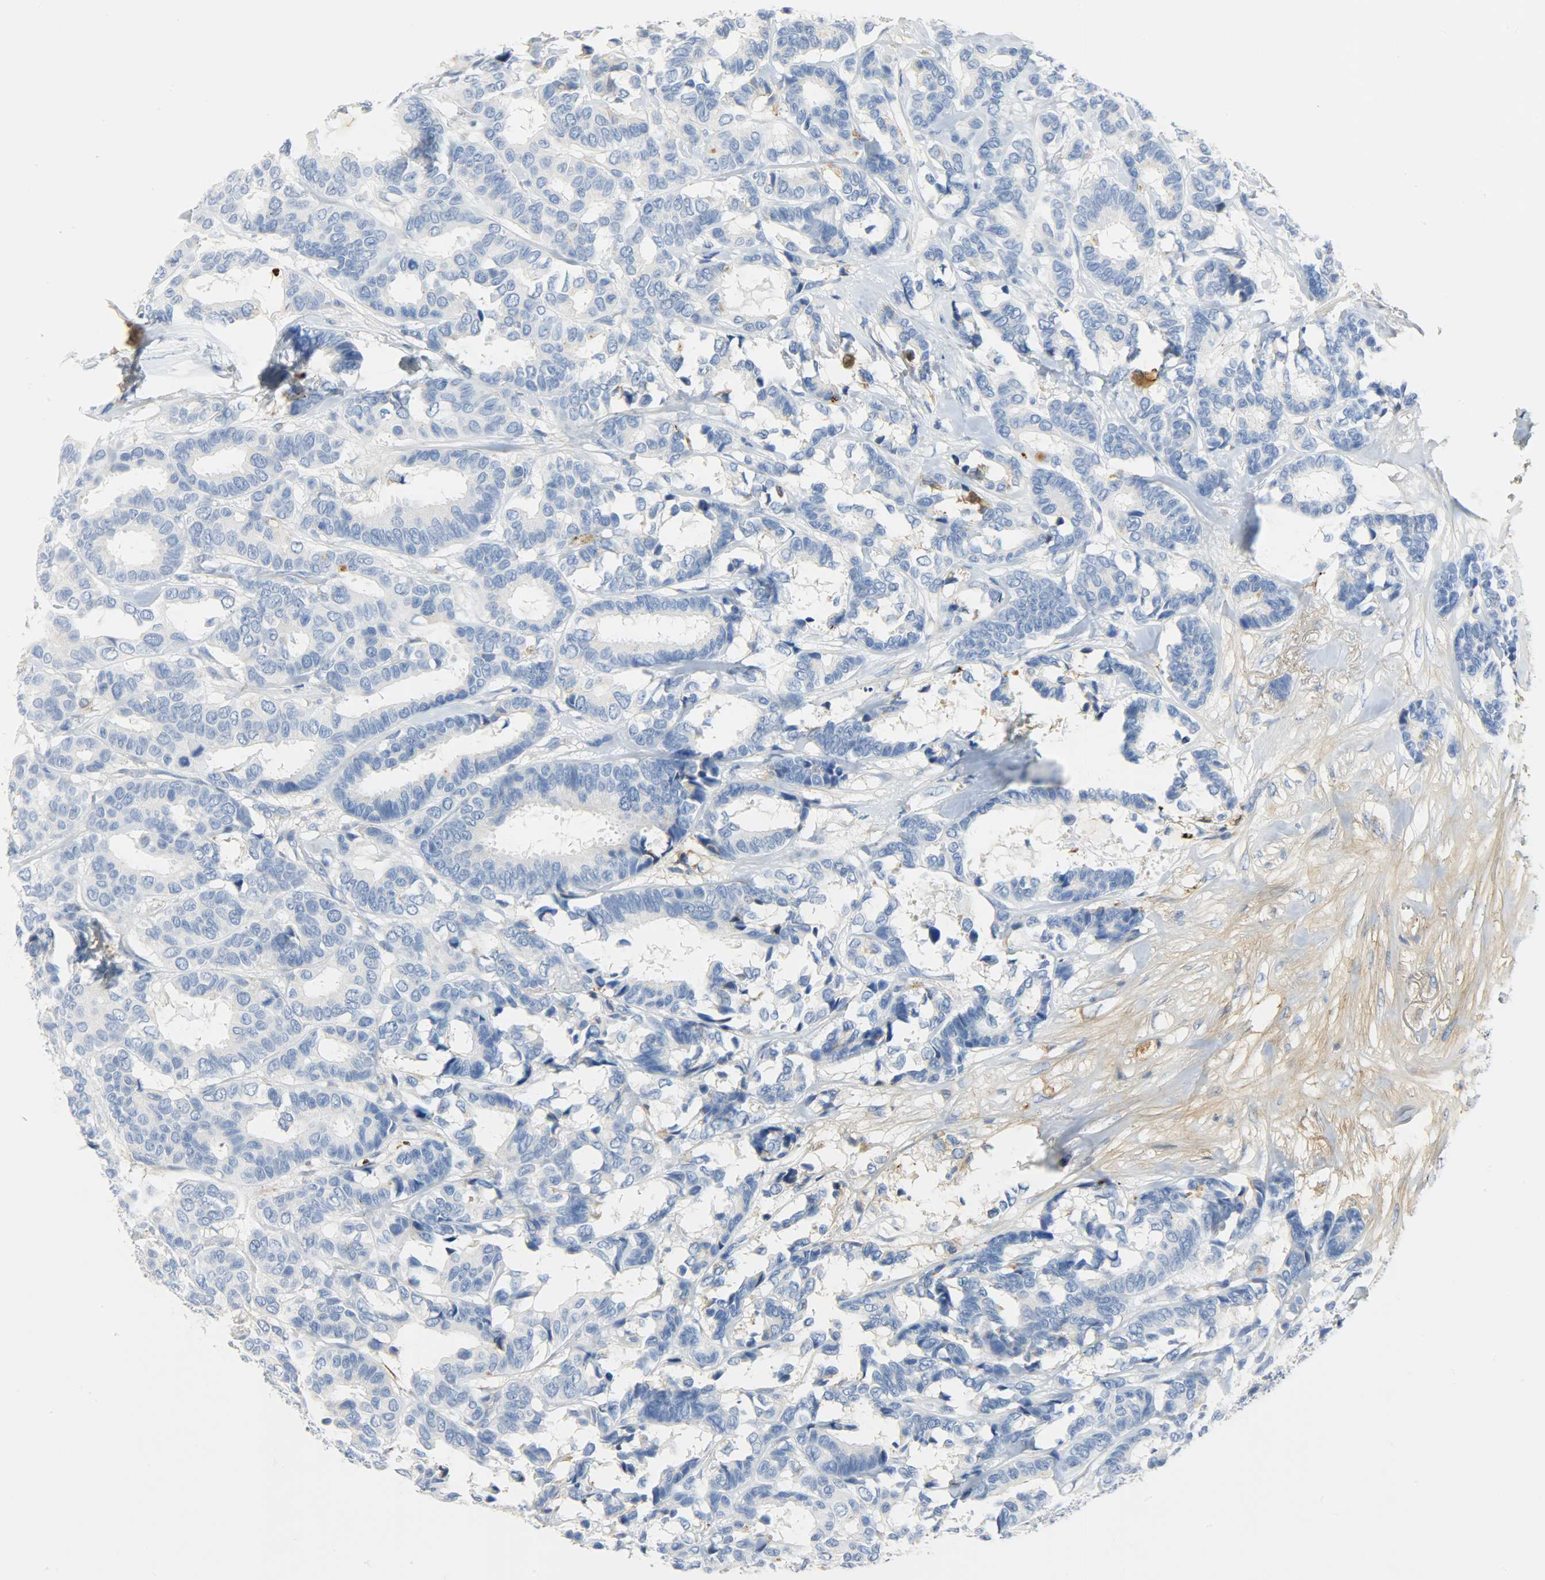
{"staining": {"intensity": "negative", "quantity": "none", "location": "none"}, "tissue": "breast cancer", "cell_type": "Tumor cells", "image_type": "cancer", "snomed": [{"axis": "morphology", "description": "Duct carcinoma"}, {"axis": "topography", "description": "Breast"}], "caption": "Tumor cells show no significant expression in breast infiltrating ductal carcinoma.", "gene": "CRP", "patient": {"sex": "female", "age": 87}}